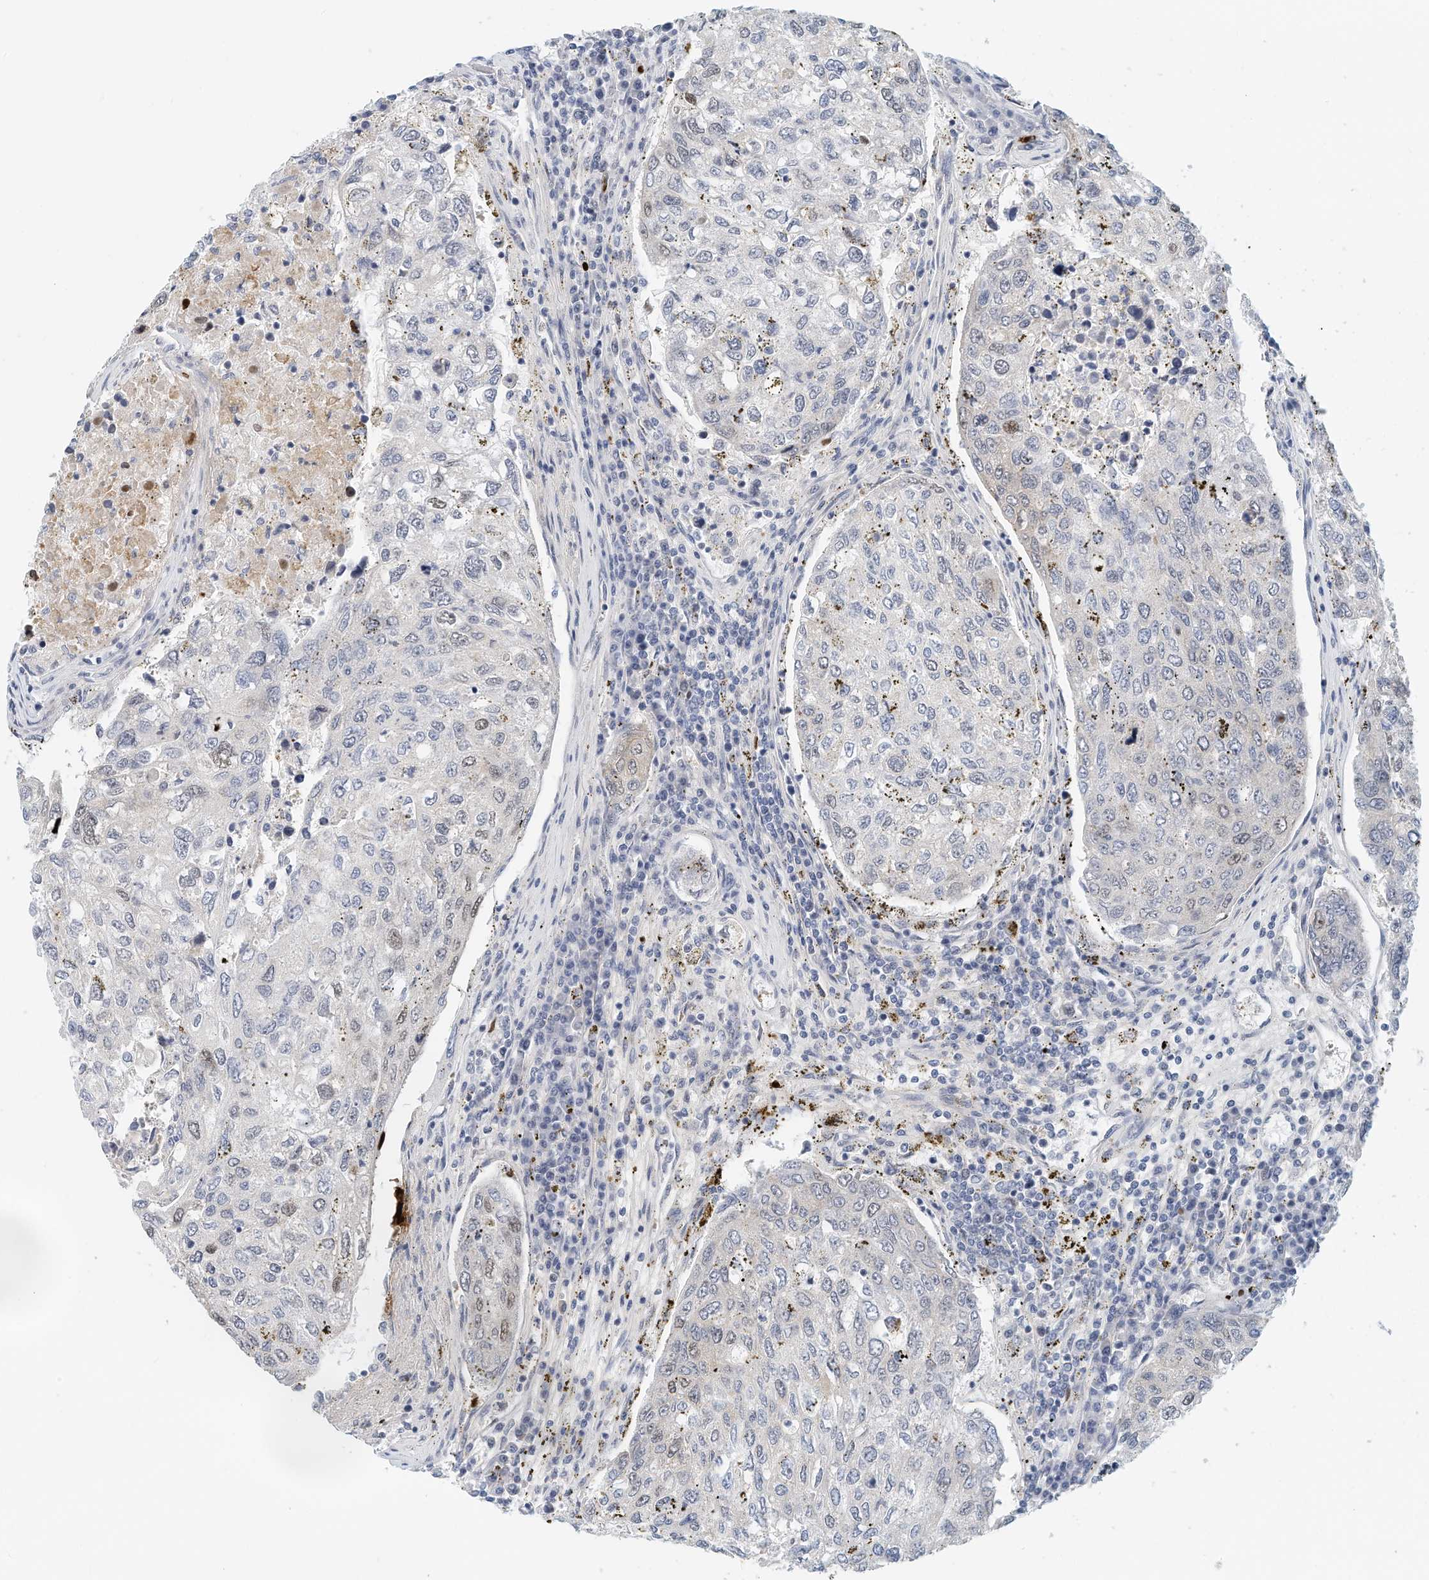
{"staining": {"intensity": "moderate", "quantity": "<25%", "location": "nuclear"}, "tissue": "urothelial cancer", "cell_type": "Tumor cells", "image_type": "cancer", "snomed": [{"axis": "morphology", "description": "Urothelial carcinoma, High grade"}, {"axis": "topography", "description": "Lymph node"}, {"axis": "topography", "description": "Urinary bladder"}], "caption": "About <25% of tumor cells in human urothelial carcinoma (high-grade) demonstrate moderate nuclear protein positivity as visualized by brown immunohistochemical staining.", "gene": "ARHGAP28", "patient": {"sex": "male", "age": 51}}